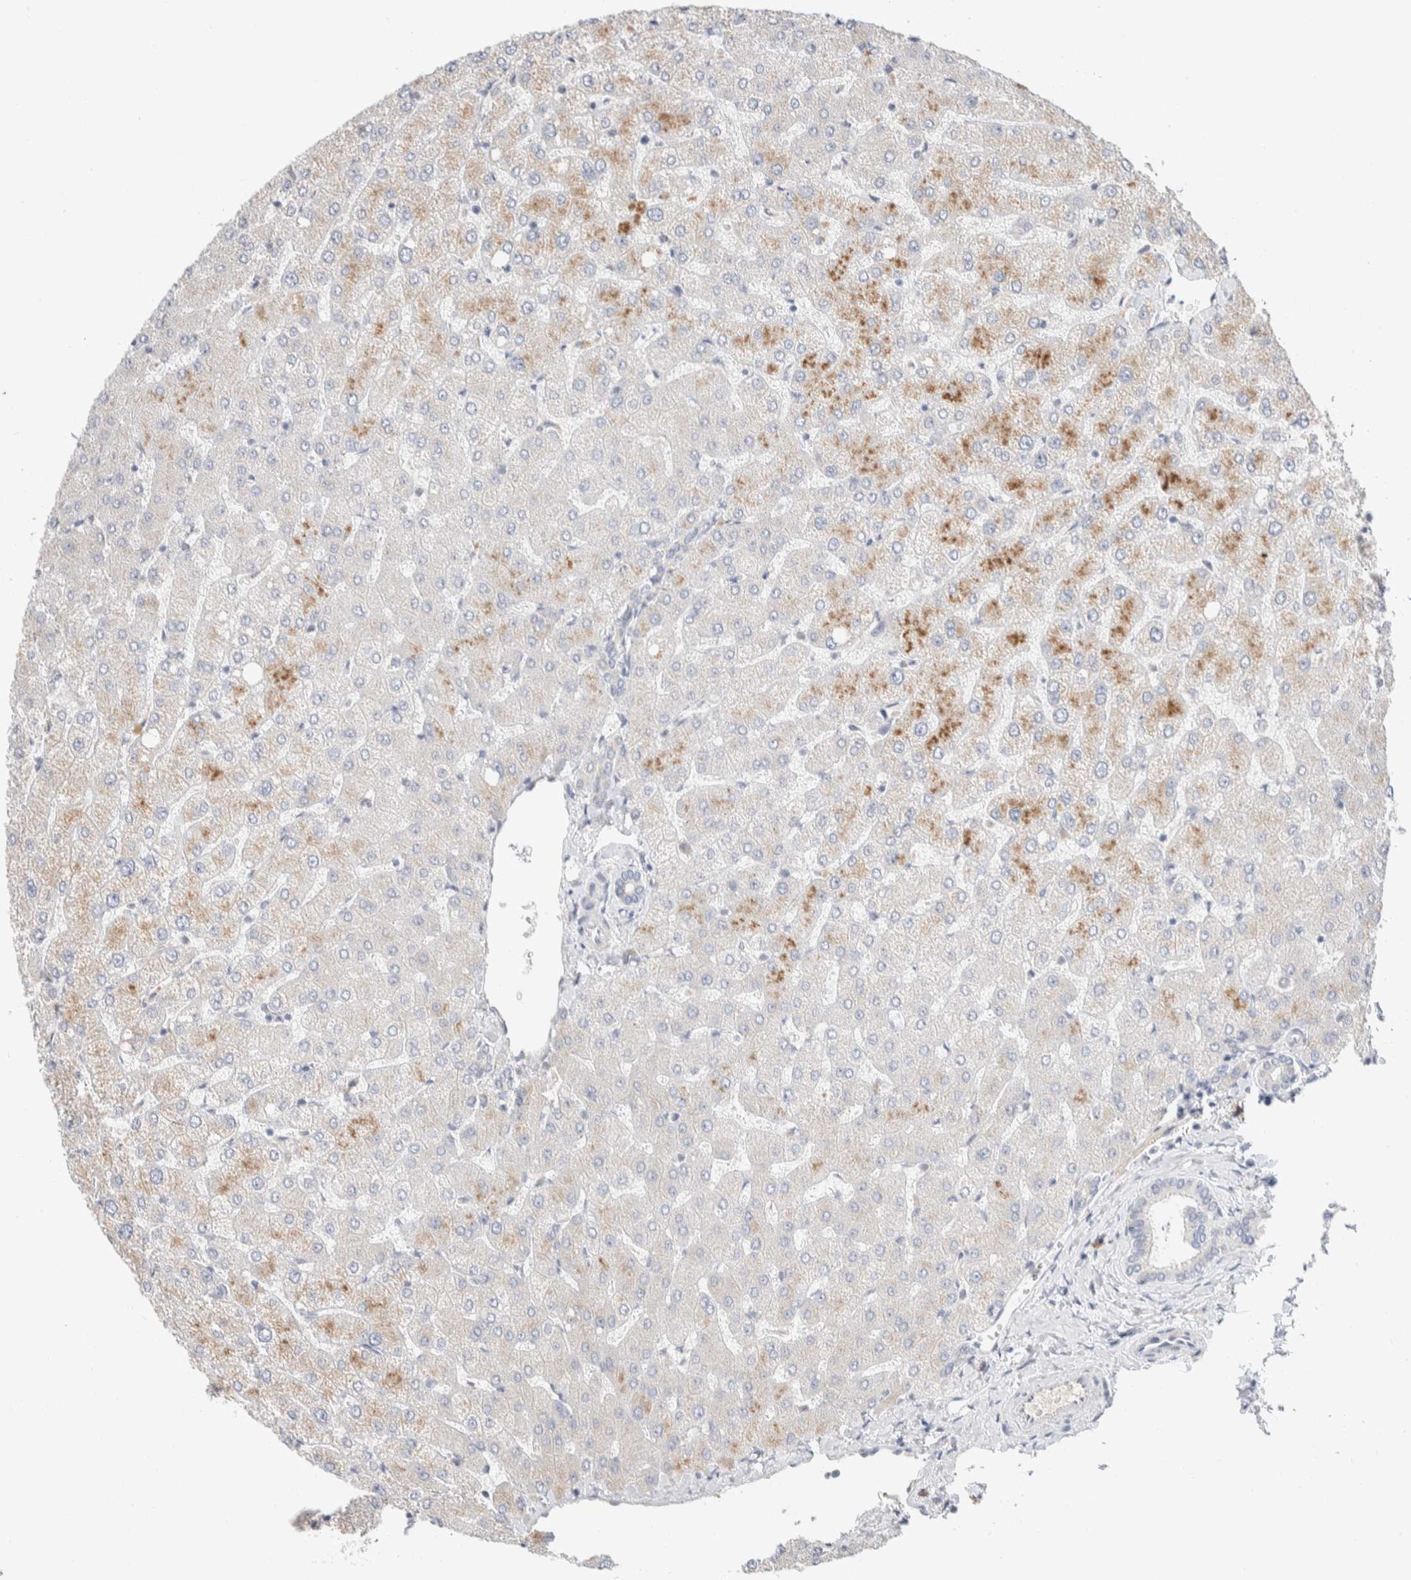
{"staining": {"intensity": "negative", "quantity": "none", "location": "none"}, "tissue": "liver", "cell_type": "Cholangiocytes", "image_type": "normal", "snomed": [{"axis": "morphology", "description": "Normal tissue, NOS"}, {"axis": "topography", "description": "Liver"}], "caption": "A high-resolution micrograph shows immunohistochemistry staining of unremarkable liver, which shows no significant positivity in cholangiocytes.", "gene": "RUSF1", "patient": {"sex": "female", "age": 54}}